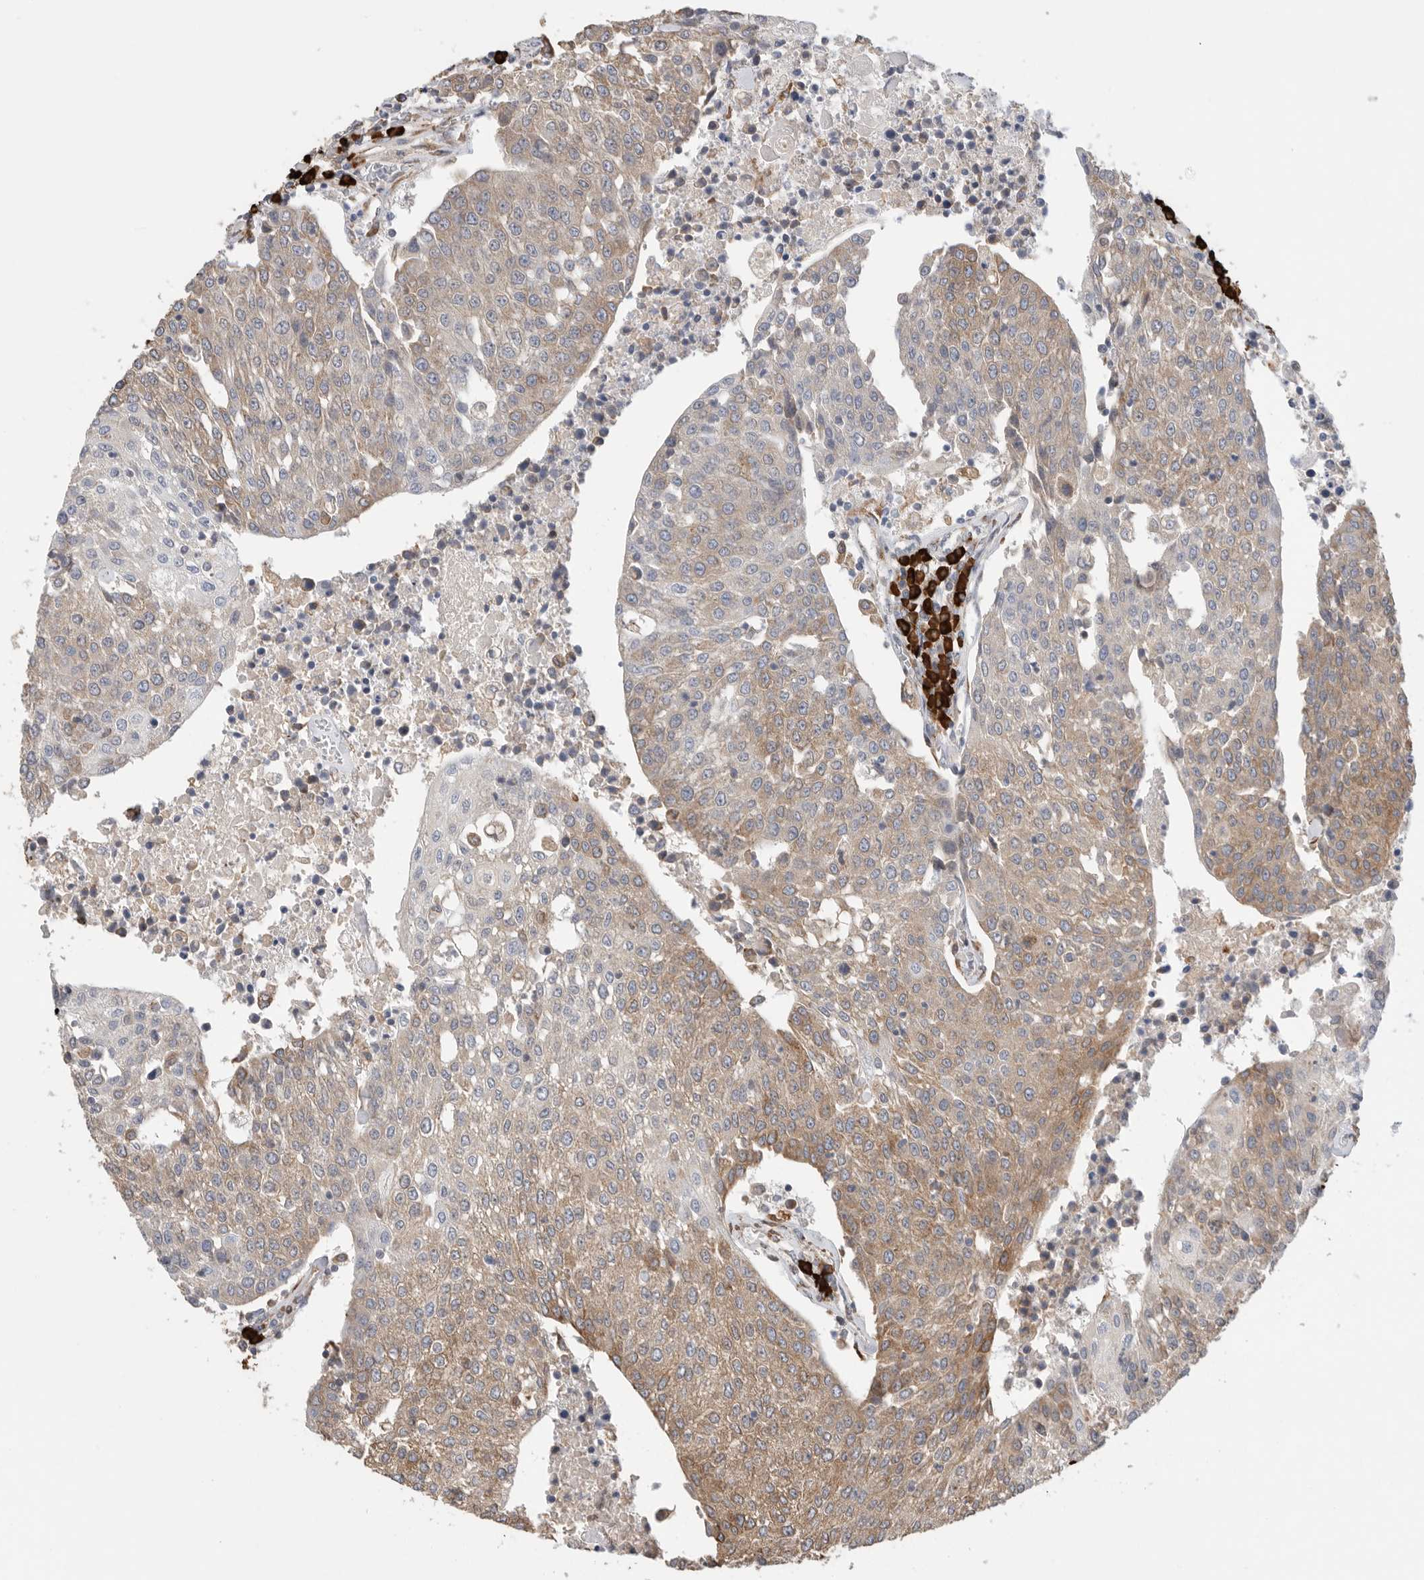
{"staining": {"intensity": "weak", "quantity": ">75%", "location": "cytoplasmic/membranous"}, "tissue": "urothelial cancer", "cell_type": "Tumor cells", "image_type": "cancer", "snomed": [{"axis": "morphology", "description": "Urothelial carcinoma, High grade"}, {"axis": "topography", "description": "Urinary bladder"}], "caption": "A brown stain labels weak cytoplasmic/membranous staining of a protein in urothelial cancer tumor cells. (Brightfield microscopy of DAB IHC at high magnification).", "gene": "BLOC1S5", "patient": {"sex": "female", "age": 85}}